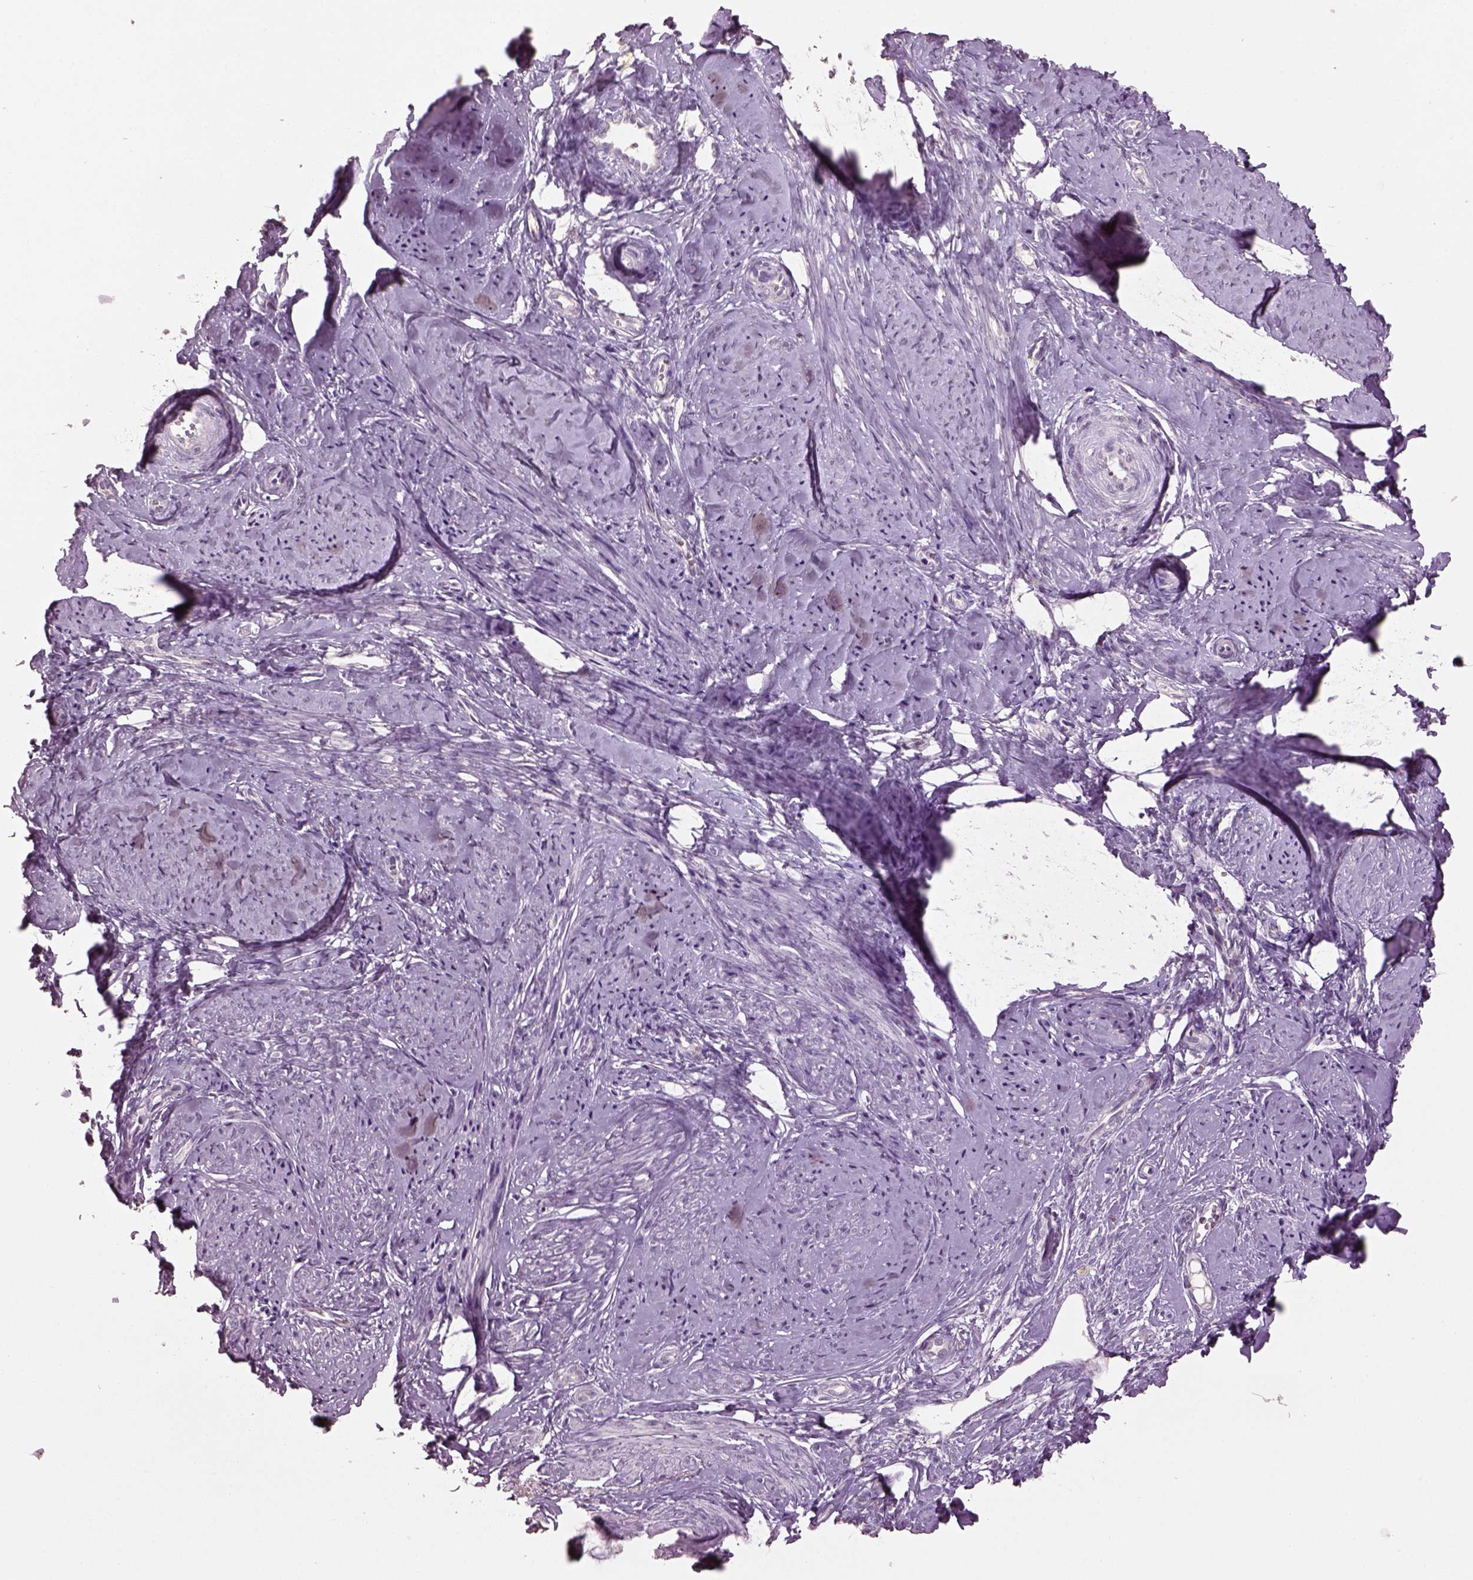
{"staining": {"intensity": "negative", "quantity": "none", "location": "none"}, "tissue": "smooth muscle", "cell_type": "Smooth muscle cells", "image_type": "normal", "snomed": [{"axis": "morphology", "description": "Normal tissue, NOS"}, {"axis": "topography", "description": "Smooth muscle"}], "caption": "The photomicrograph exhibits no significant expression in smooth muscle cells of smooth muscle. The staining is performed using DAB (3,3'-diaminobenzidine) brown chromogen with nuclei counter-stained in using hematoxylin.", "gene": "KCNIP3", "patient": {"sex": "female", "age": 48}}